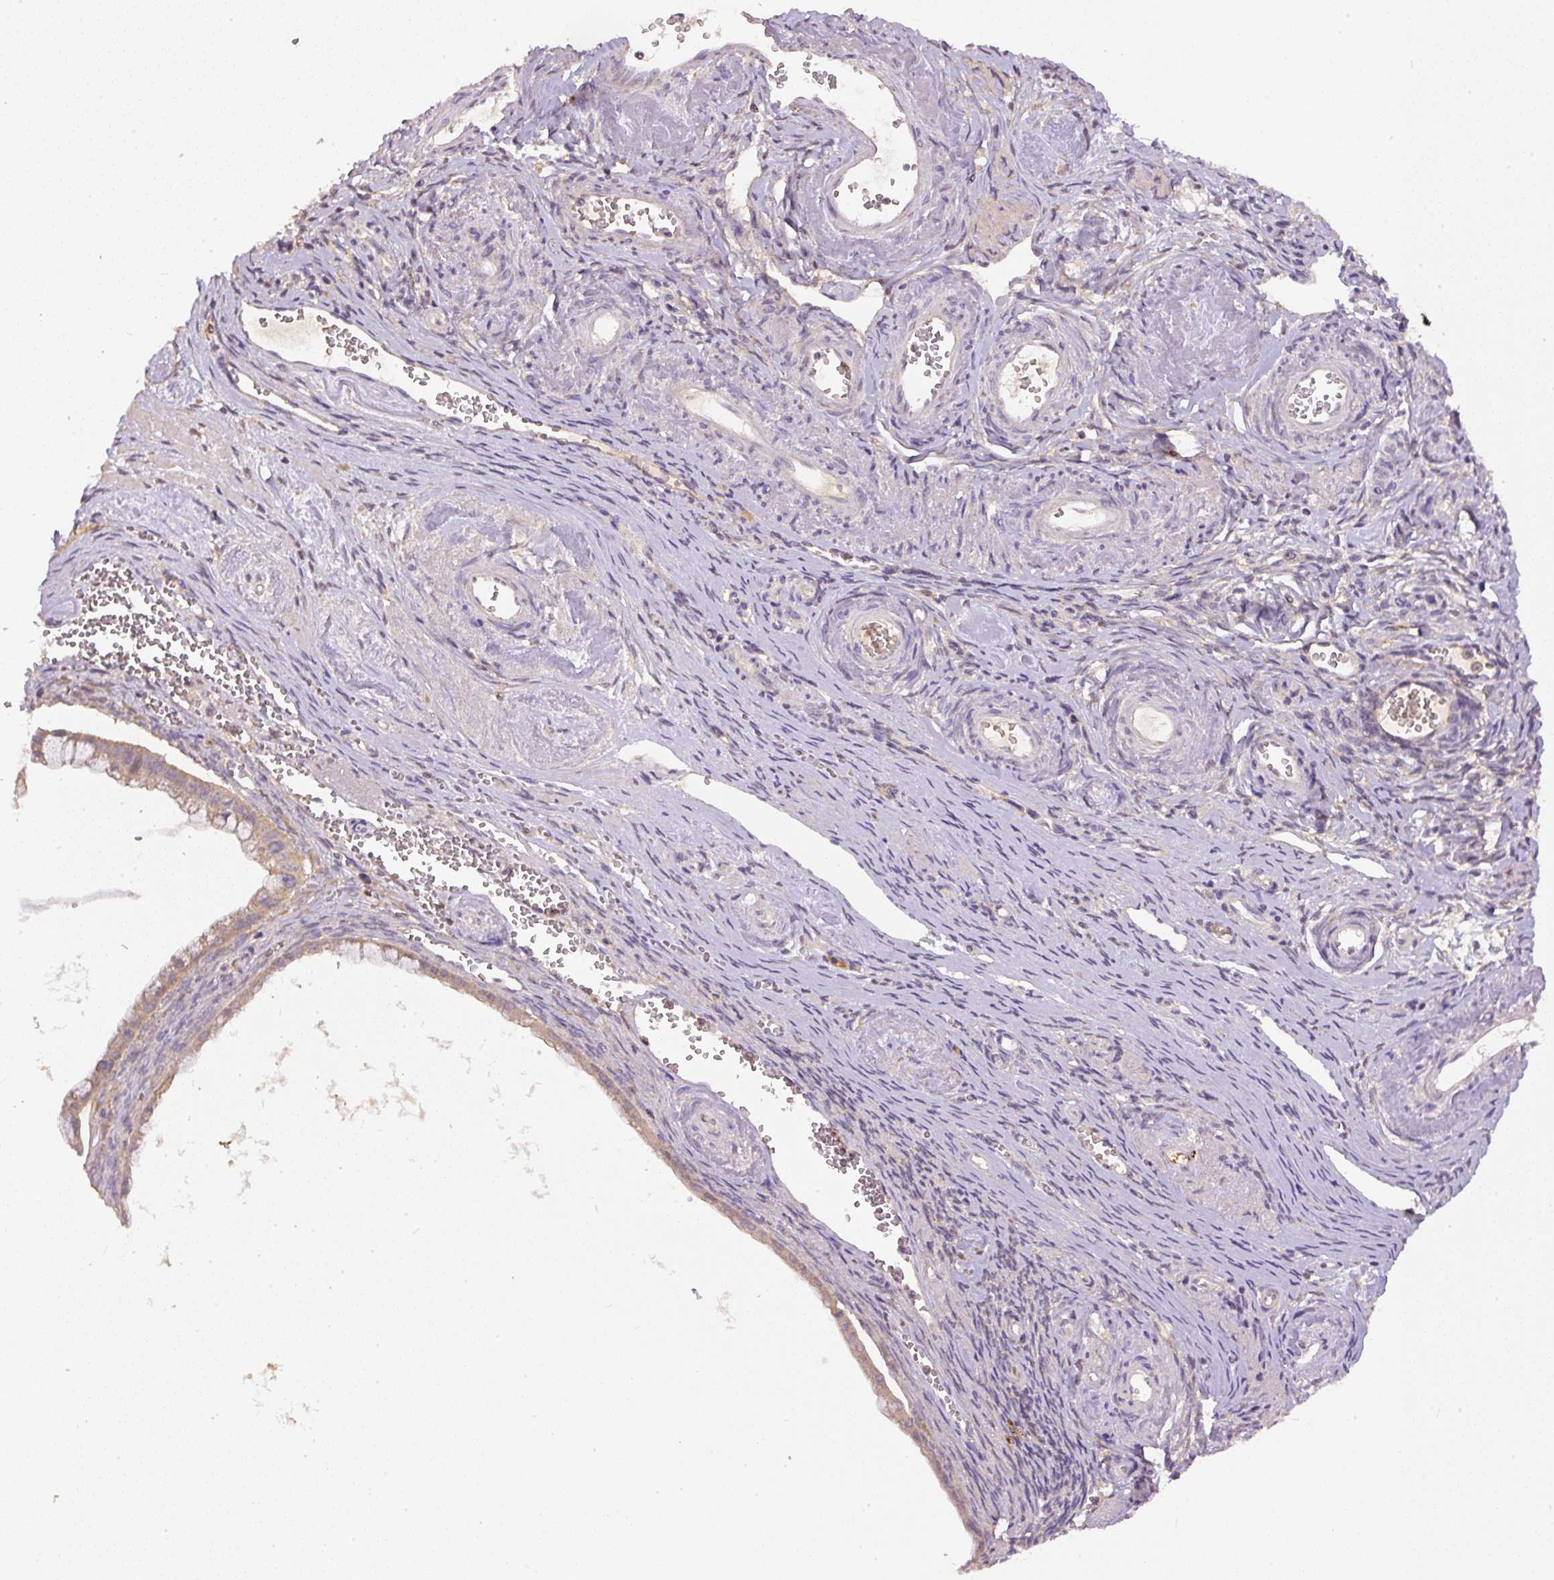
{"staining": {"intensity": "moderate", "quantity": ">75%", "location": "cytoplasmic/membranous"}, "tissue": "ovarian cancer", "cell_type": "Tumor cells", "image_type": "cancer", "snomed": [{"axis": "morphology", "description": "Cystadenocarcinoma, mucinous, NOS"}, {"axis": "topography", "description": "Ovary"}], "caption": "Mucinous cystadenocarcinoma (ovarian) tissue reveals moderate cytoplasmic/membranous positivity in approximately >75% of tumor cells", "gene": "DAPK1", "patient": {"sex": "female", "age": 59}}